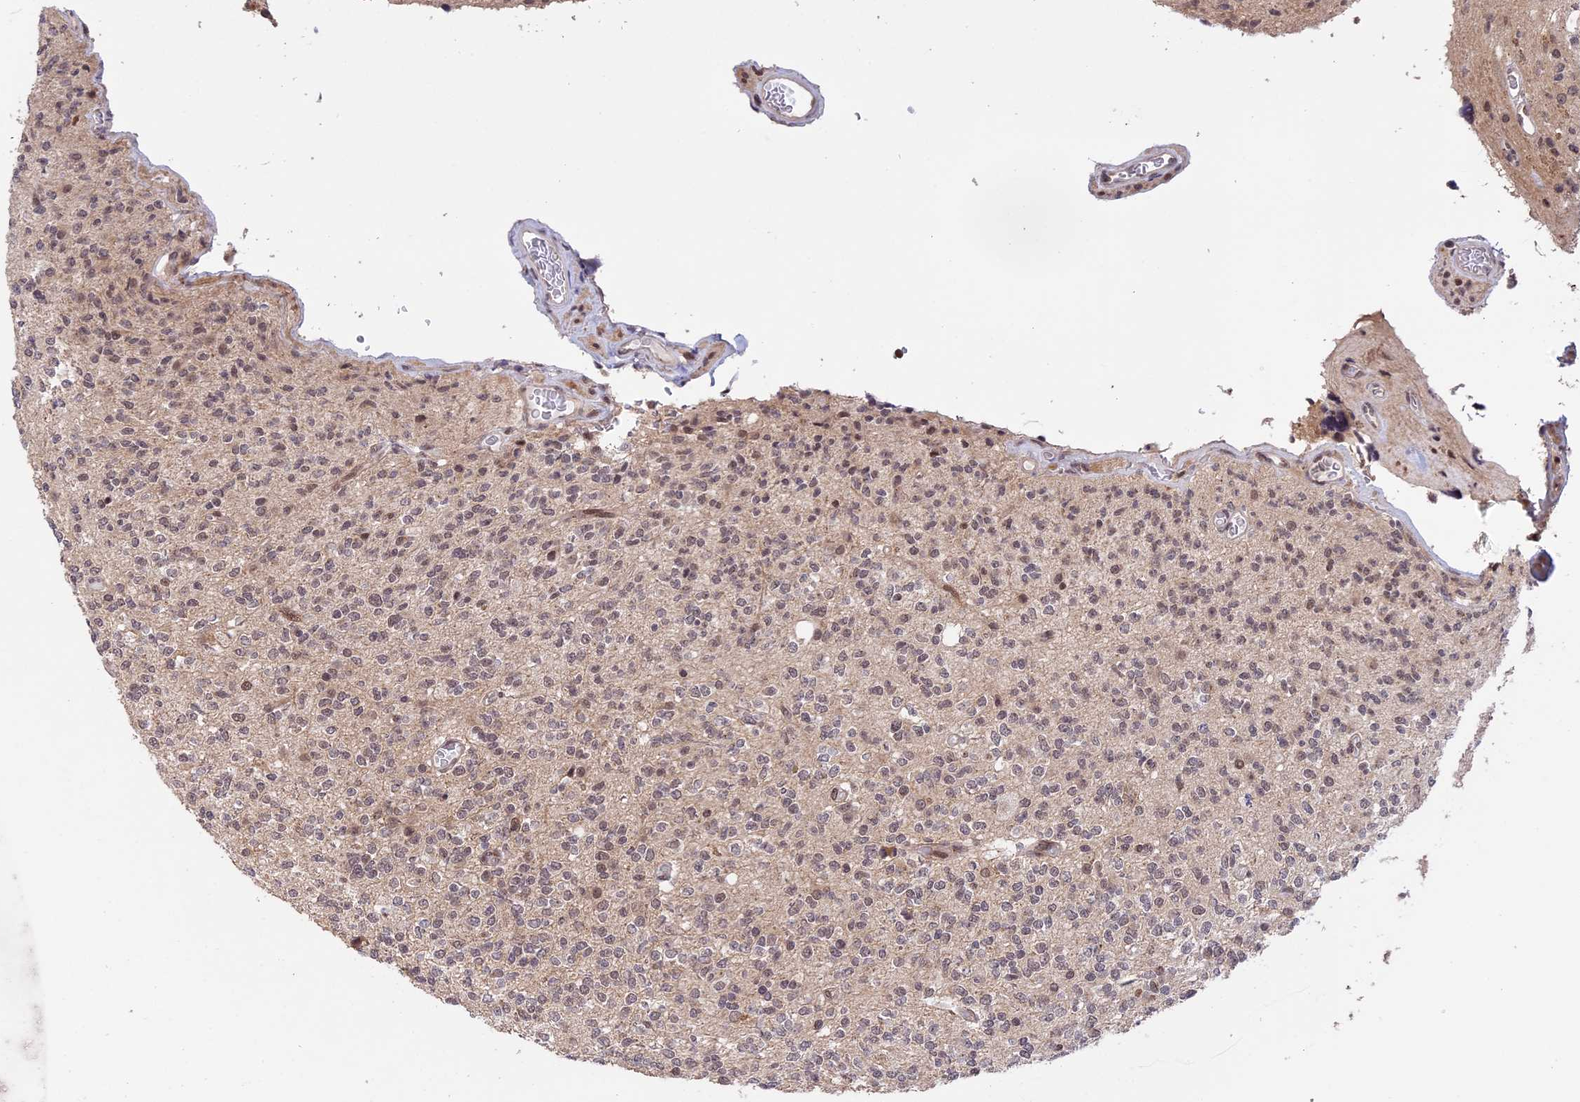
{"staining": {"intensity": "weak", "quantity": "<25%", "location": "nuclear"}, "tissue": "glioma", "cell_type": "Tumor cells", "image_type": "cancer", "snomed": [{"axis": "morphology", "description": "Glioma, malignant, High grade"}, {"axis": "topography", "description": "Brain"}], "caption": "IHC micrograph of neoplastic tissue: human malignant glioma (high-grade) stained with DAB (3,3'-diaminobenzidine) demonstrates no significant protein expression in tumor cells.", "gene": "POLR2C", "patient": {"sex": "male", "age": 34}}